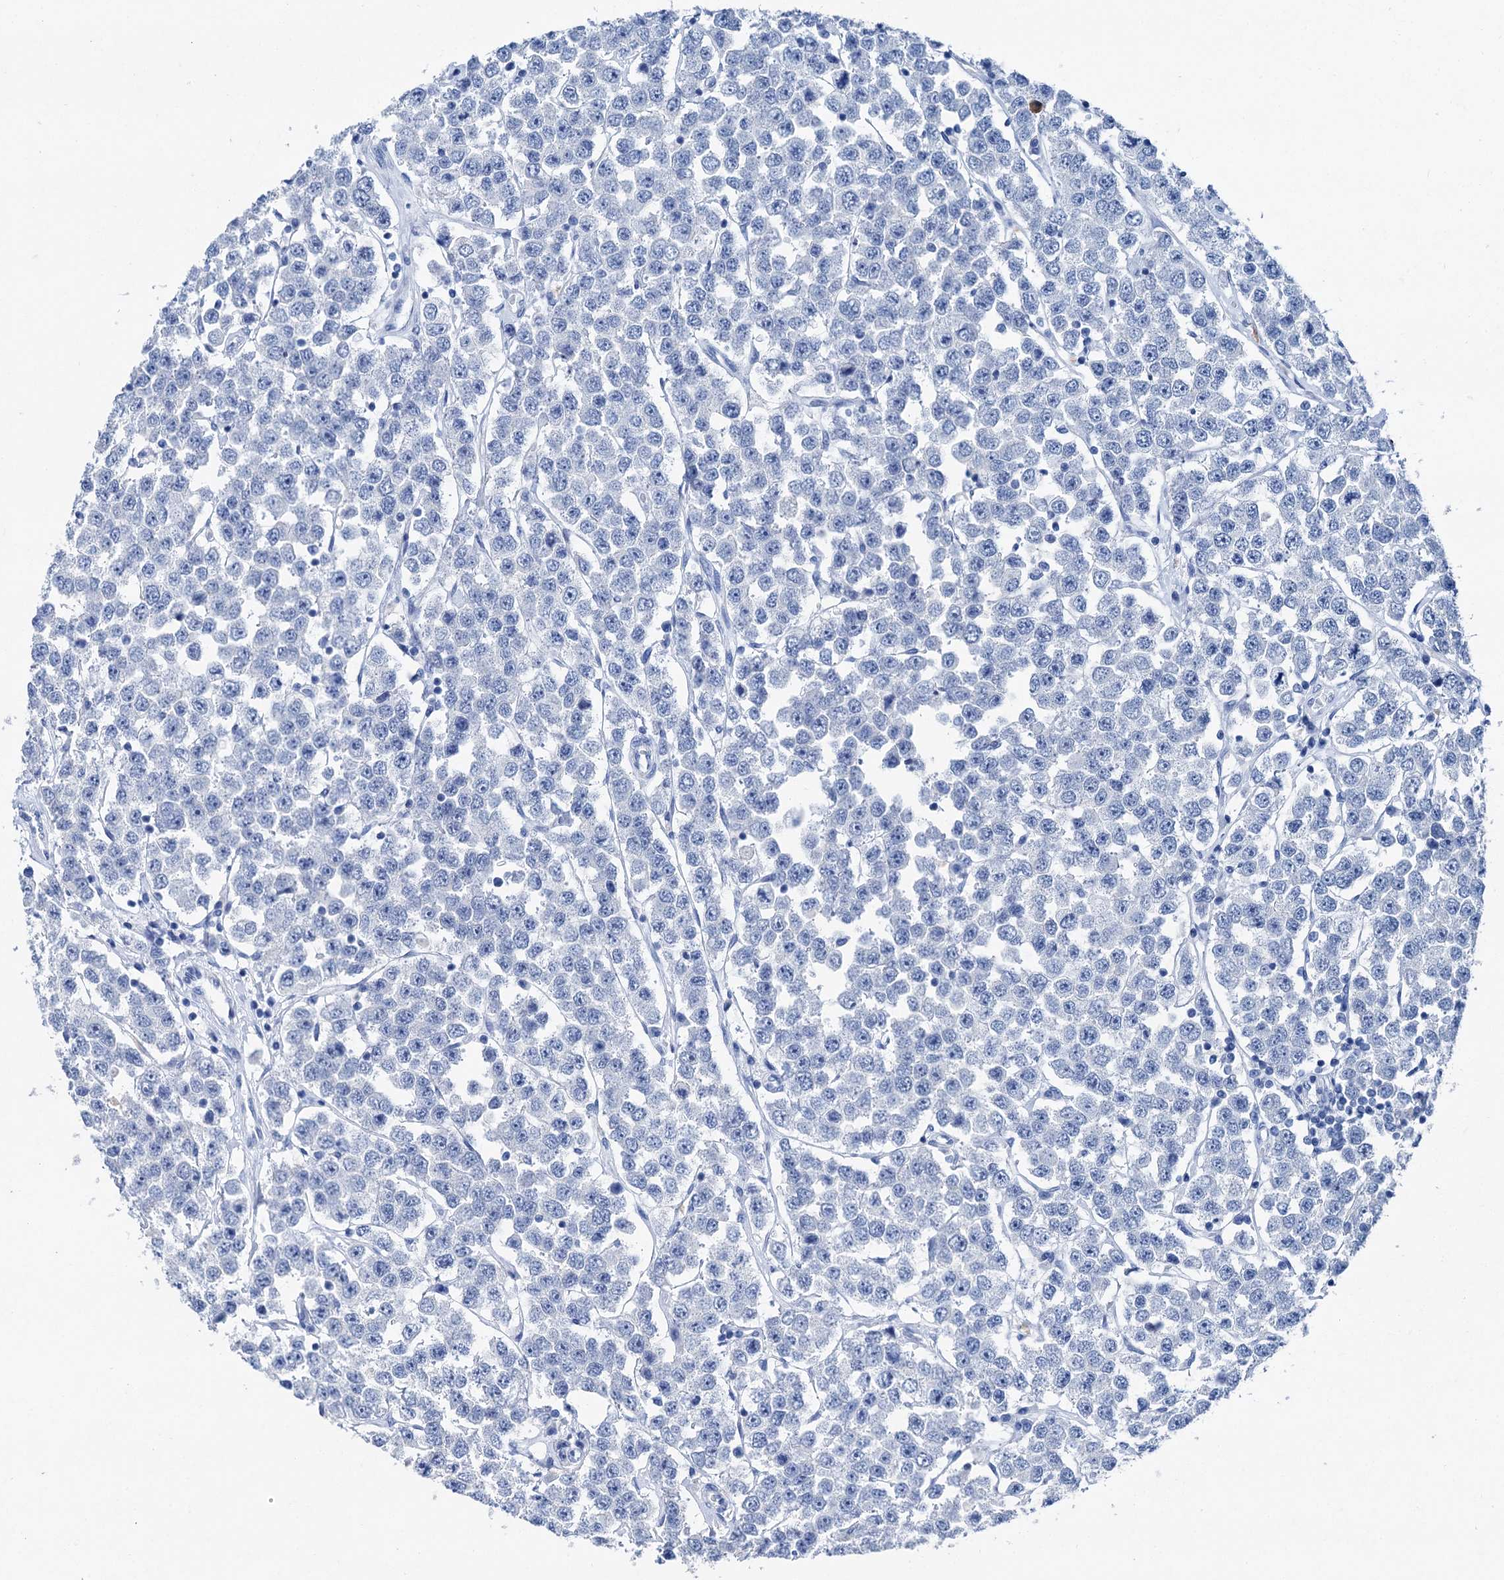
{"staining": {"intensity": "negative", "quantity": "none", "location": "none"}, "tissue": "testis cancer", "cell_type": "Tumor cells", "image_type": "cancer", "snomed": [{"axis": "morphology", "description": "Seminoma, NOS"}, {"axis": "topography", "description": "Testis"}], "caption": "High magnification brightfield microscopy of testis cancer stained with DAB (3,3'-diaminobenzidine) (brown) and counterstained with hematoxylin (blue): tumor cells show no significant expression.", "gene": "BRINP1", "patient": {"sex": "male", "age": 28}}